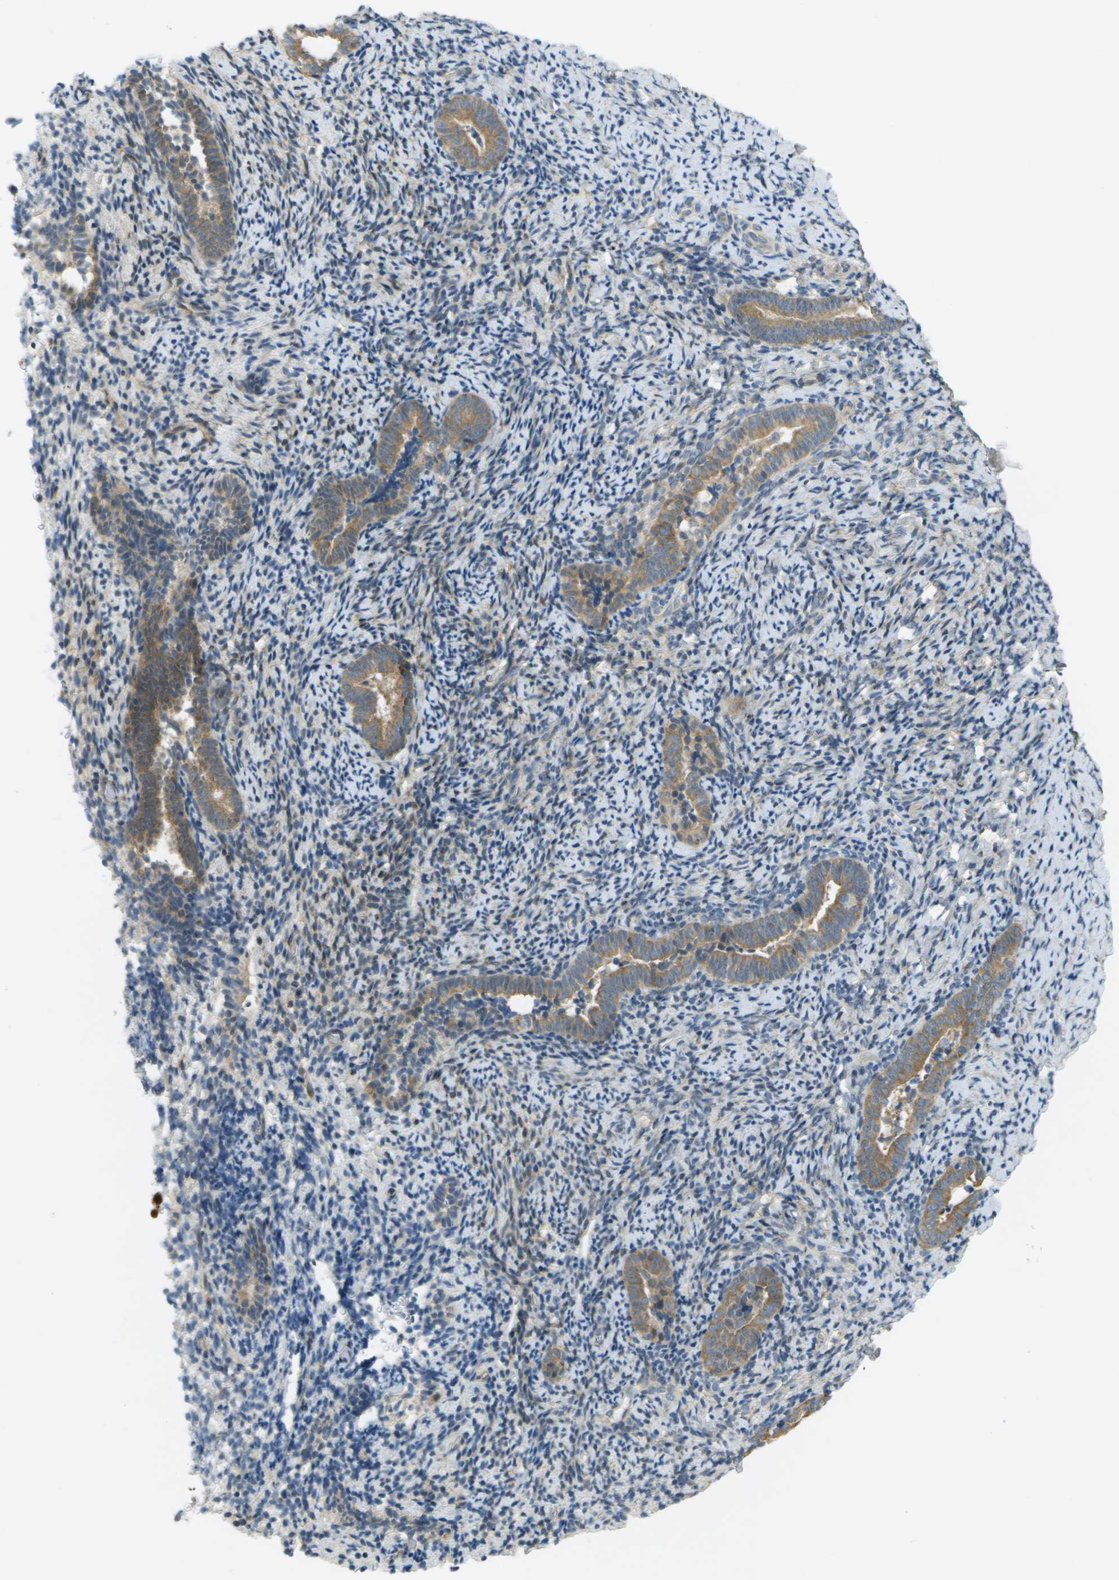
{"staining": {"intensity": "negative", "quantity": "none", "location": "none"}, "tissue": "endometrium", "cell_type": "Cells in endometrial stroma", "image_type": "normal", "snomed": [{"axis": "morphology", "description": "Normal tissue, NOS"}, {"axis": "topography", "description": "Endometrium"}], "caption": "The histopathology image displays no staining of cells in endometrial stroma in benign endometrium.", "gene": "WNK2", "patient": {"sex": "female", "age": 51}}